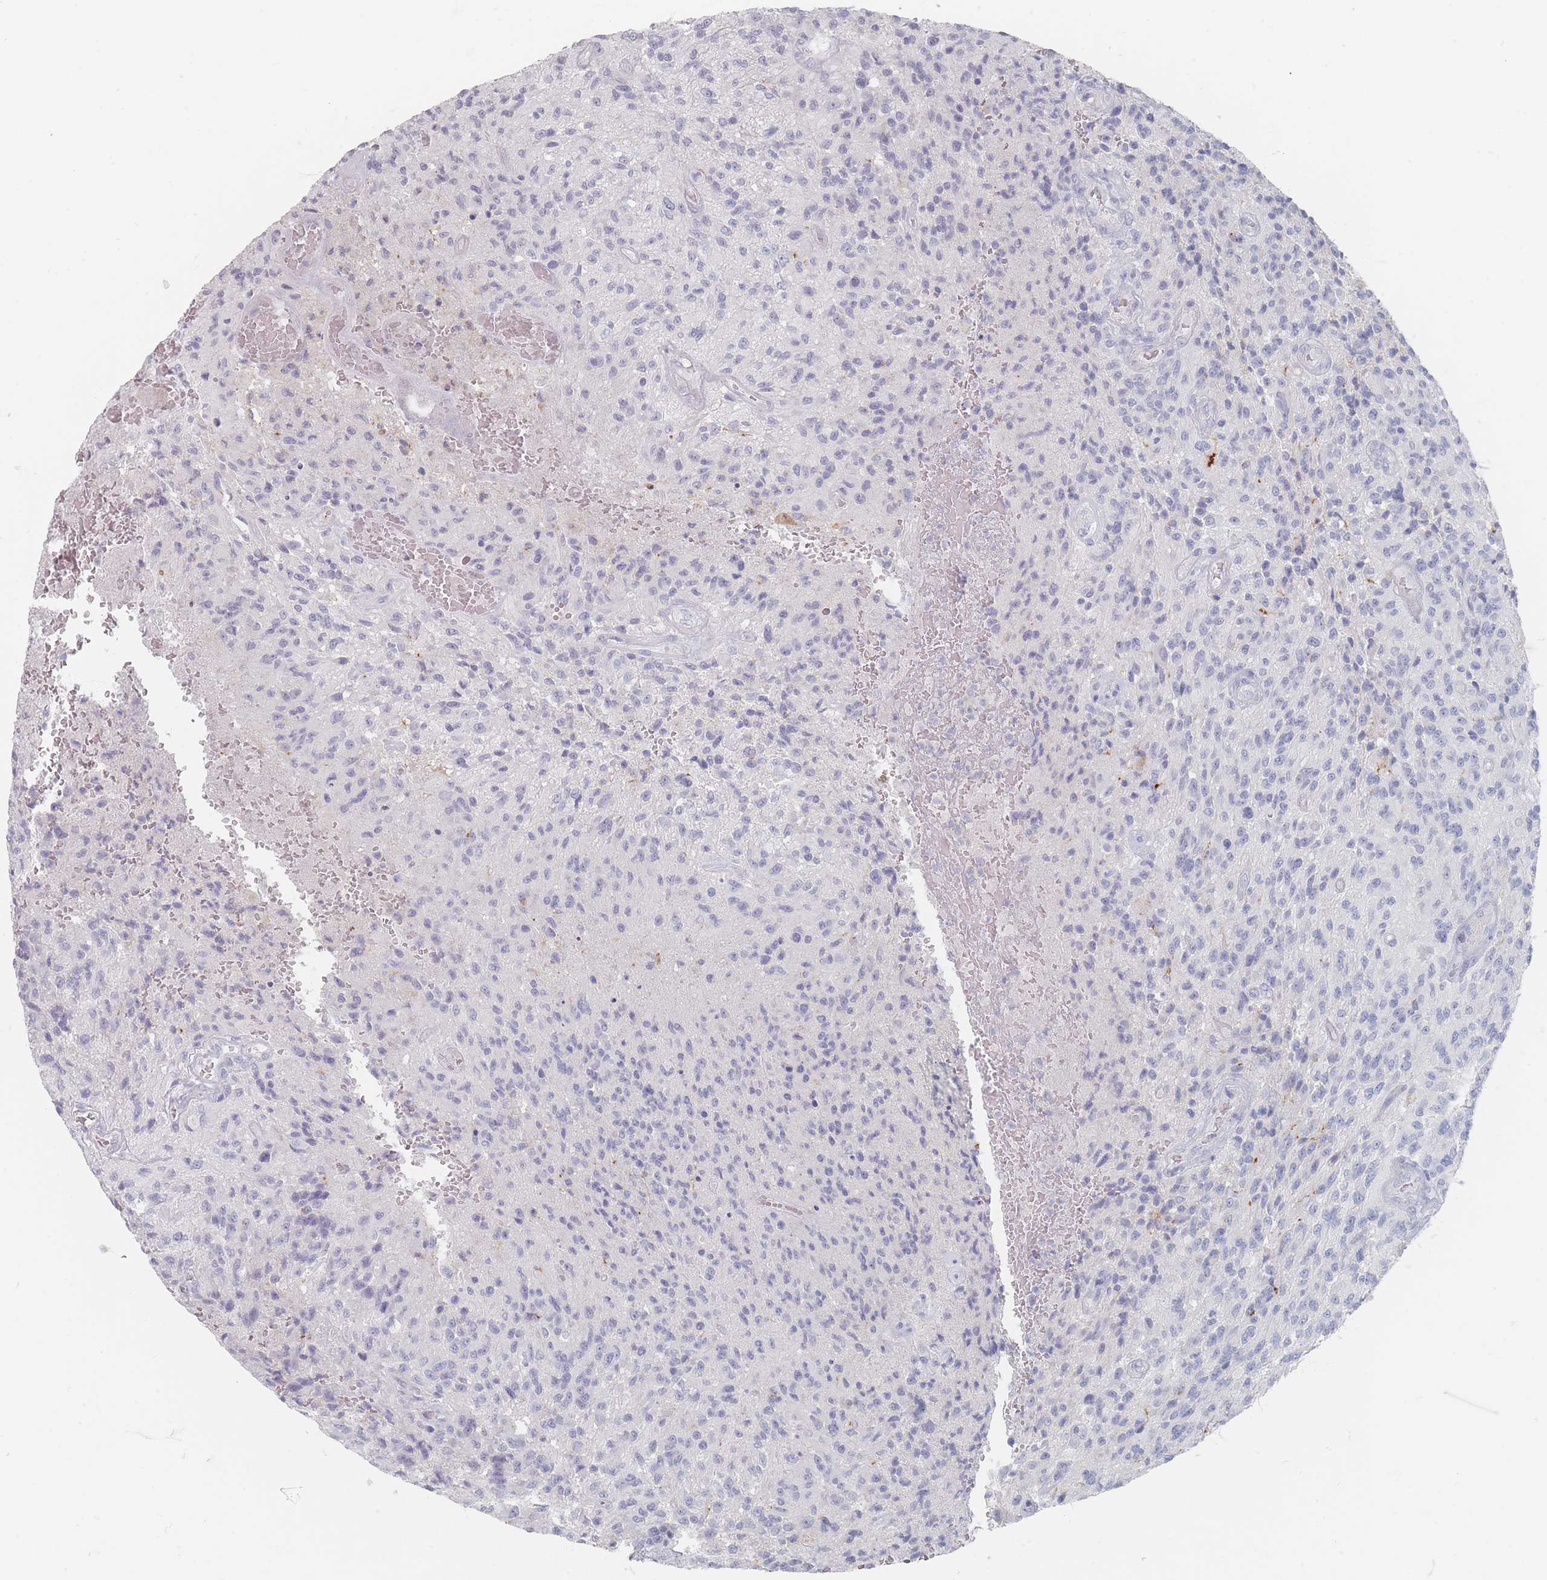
{"staining": {"intensity": "negative", "quantity": "none", "location": "none"}, "tissue": "glioma", "cell_type": "Tumor cells", "image_type": "cancer", "snomed": [{"axis": "morphology", "description": "Normal tissue, NOS"}, {"axis": "morphology", "description": "Glioma, malignant, High grade"}, {"axis": "topography", "description": "Cerebral cortex"}], "caption": "DAB (3,3'-diaminobenzidine) immunohistochemical staining of human malignant glioma (high-grade) reveals no significant staining in tumor cells.", "gene": "CD37", "patient": {"sex": "male", "age": 56}}